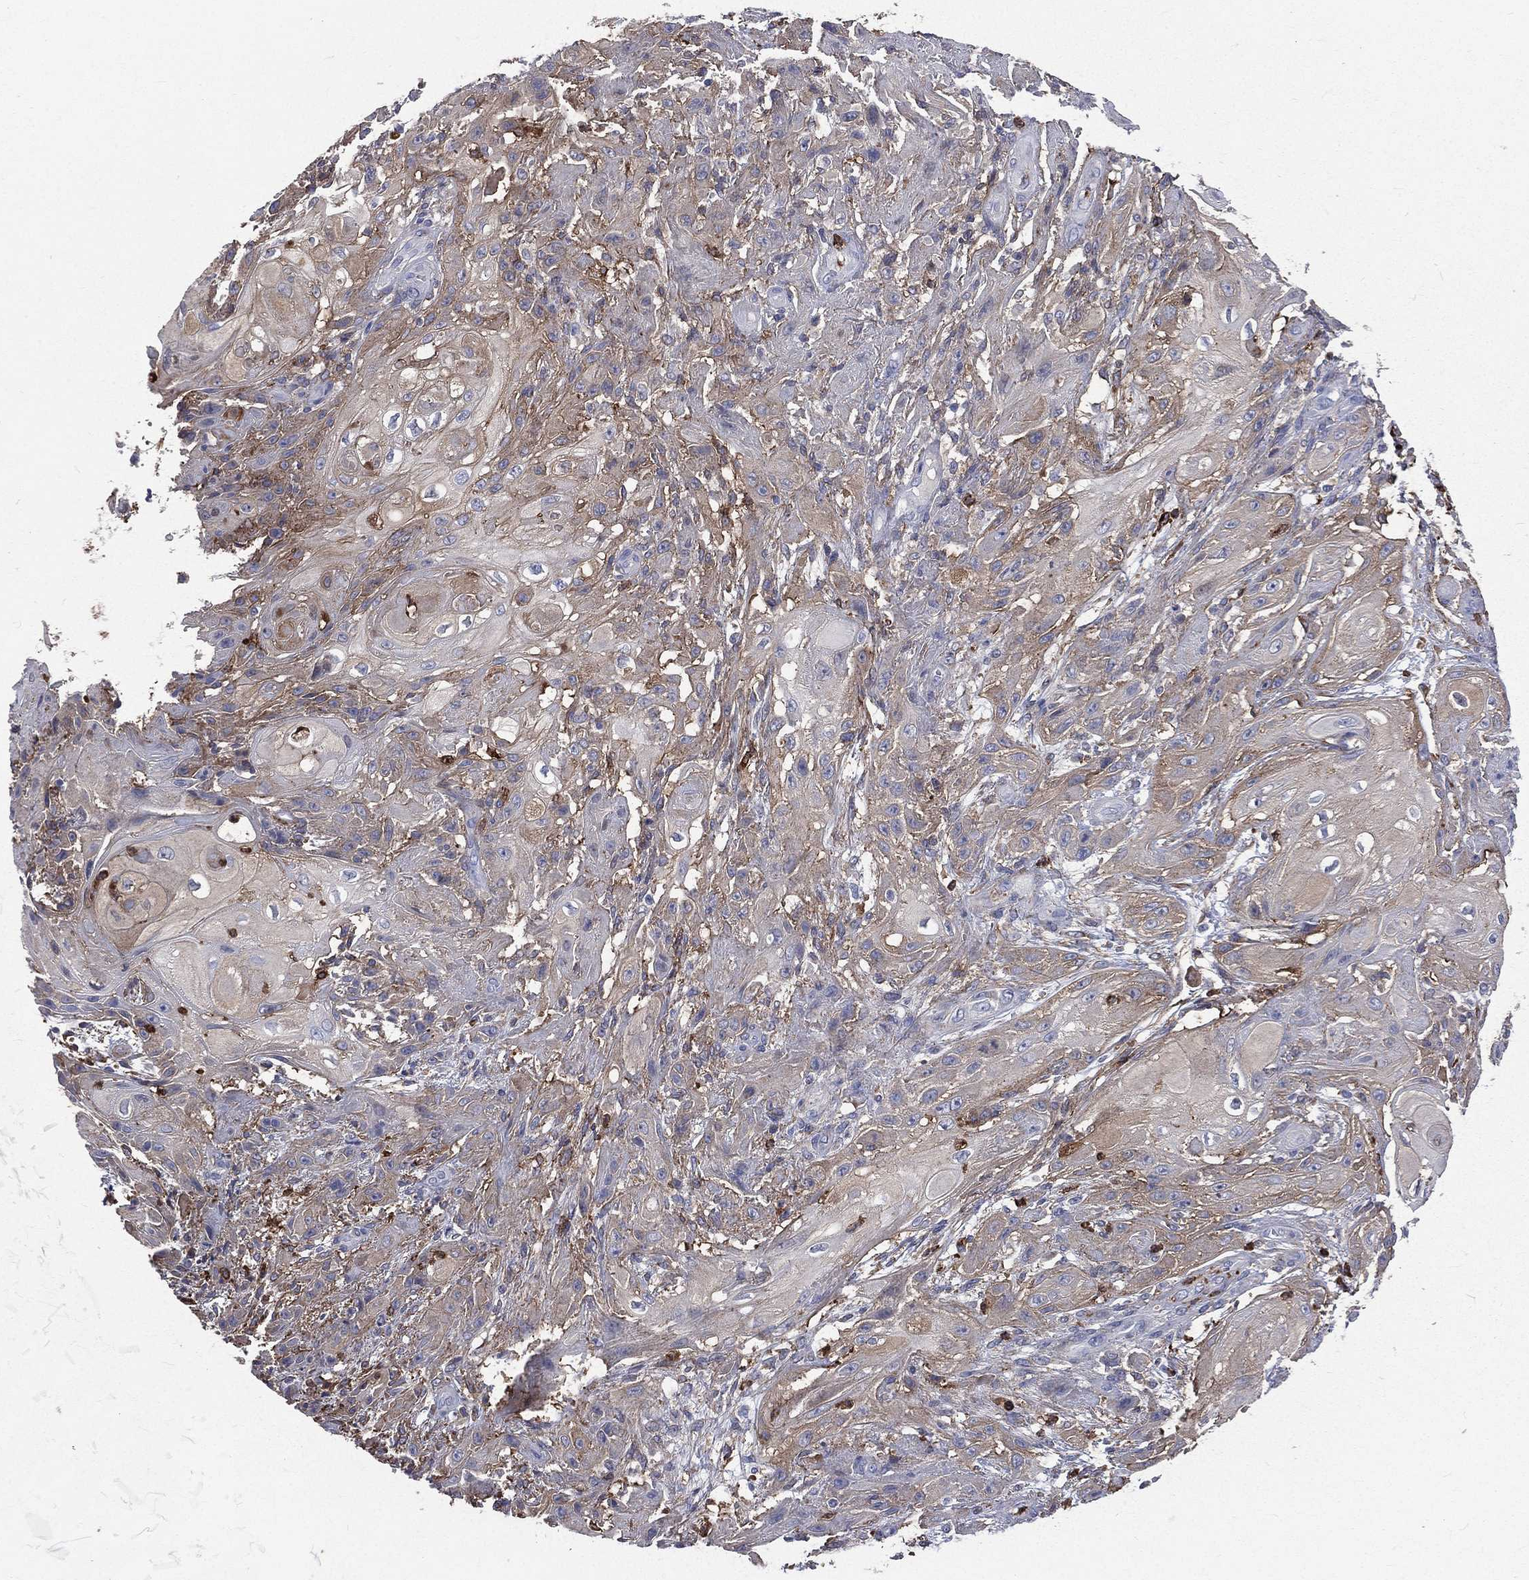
{"staining": {"intensity": "weak", "quantity": "<25%", "location": "cytoplasmic/membranous"}, "tissue": "skin cancer", "cell_type": "Tumor cells", "image_type": "cancer", "snomed": [{"axis": "morphology", "description": "Squamous cell carcinoma, NOS"}, {"axis": "topography", "description": "Skin"}], "caption": "High magnification brightfield microscopy of skin cancer stained with DAB (brown) and counterstained with hematoxylin (blue): tumor cells show no significant staining.", "gene": "BASP1", "patient": {"sex": "male", "age": 62}}